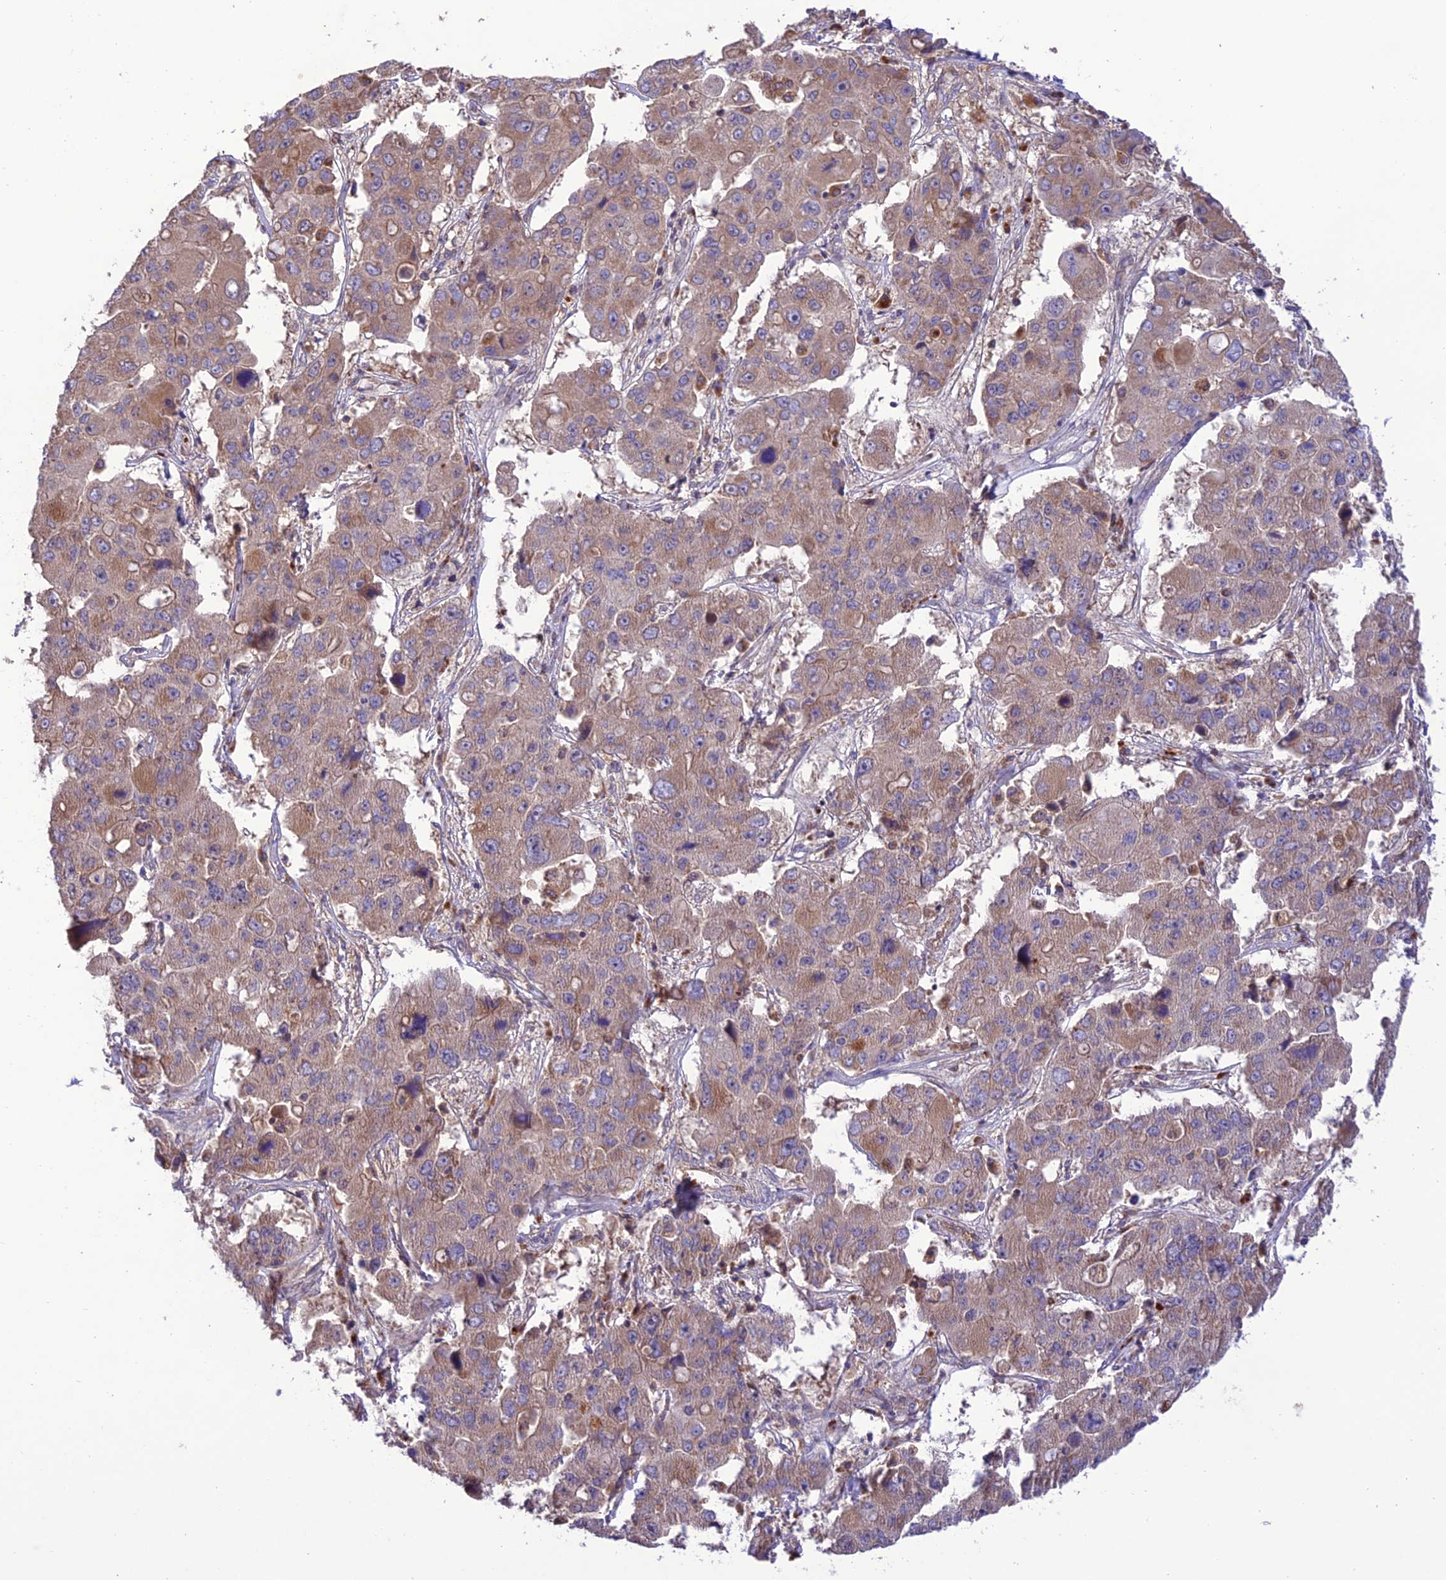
{"staining": {"intensity": "weak", "quantity": ">75%", "location": "cytoplasmic/membranous"}, "tissue": "liver cancer", "cell_type": "Tumor cells", "image_type": "cancer", "snomed": [{"axis": "morphology", "description": "Cholangiocarcinoma"}, {"axis": "topography", "description": "Liver"}], "caption": "Protein positivity by immunohistochemistry (IHC) displays weak cytoplasmic/membranous positivity in about >75% of tumor cells in liver cholangiocarcinoma. (DAB (3,3'-diaminobenzidine) = brown stain, brightfield microscopy at high magnification).", "gene": "NDUFAF1", "patient": {"sex": "male", "age": 67}}